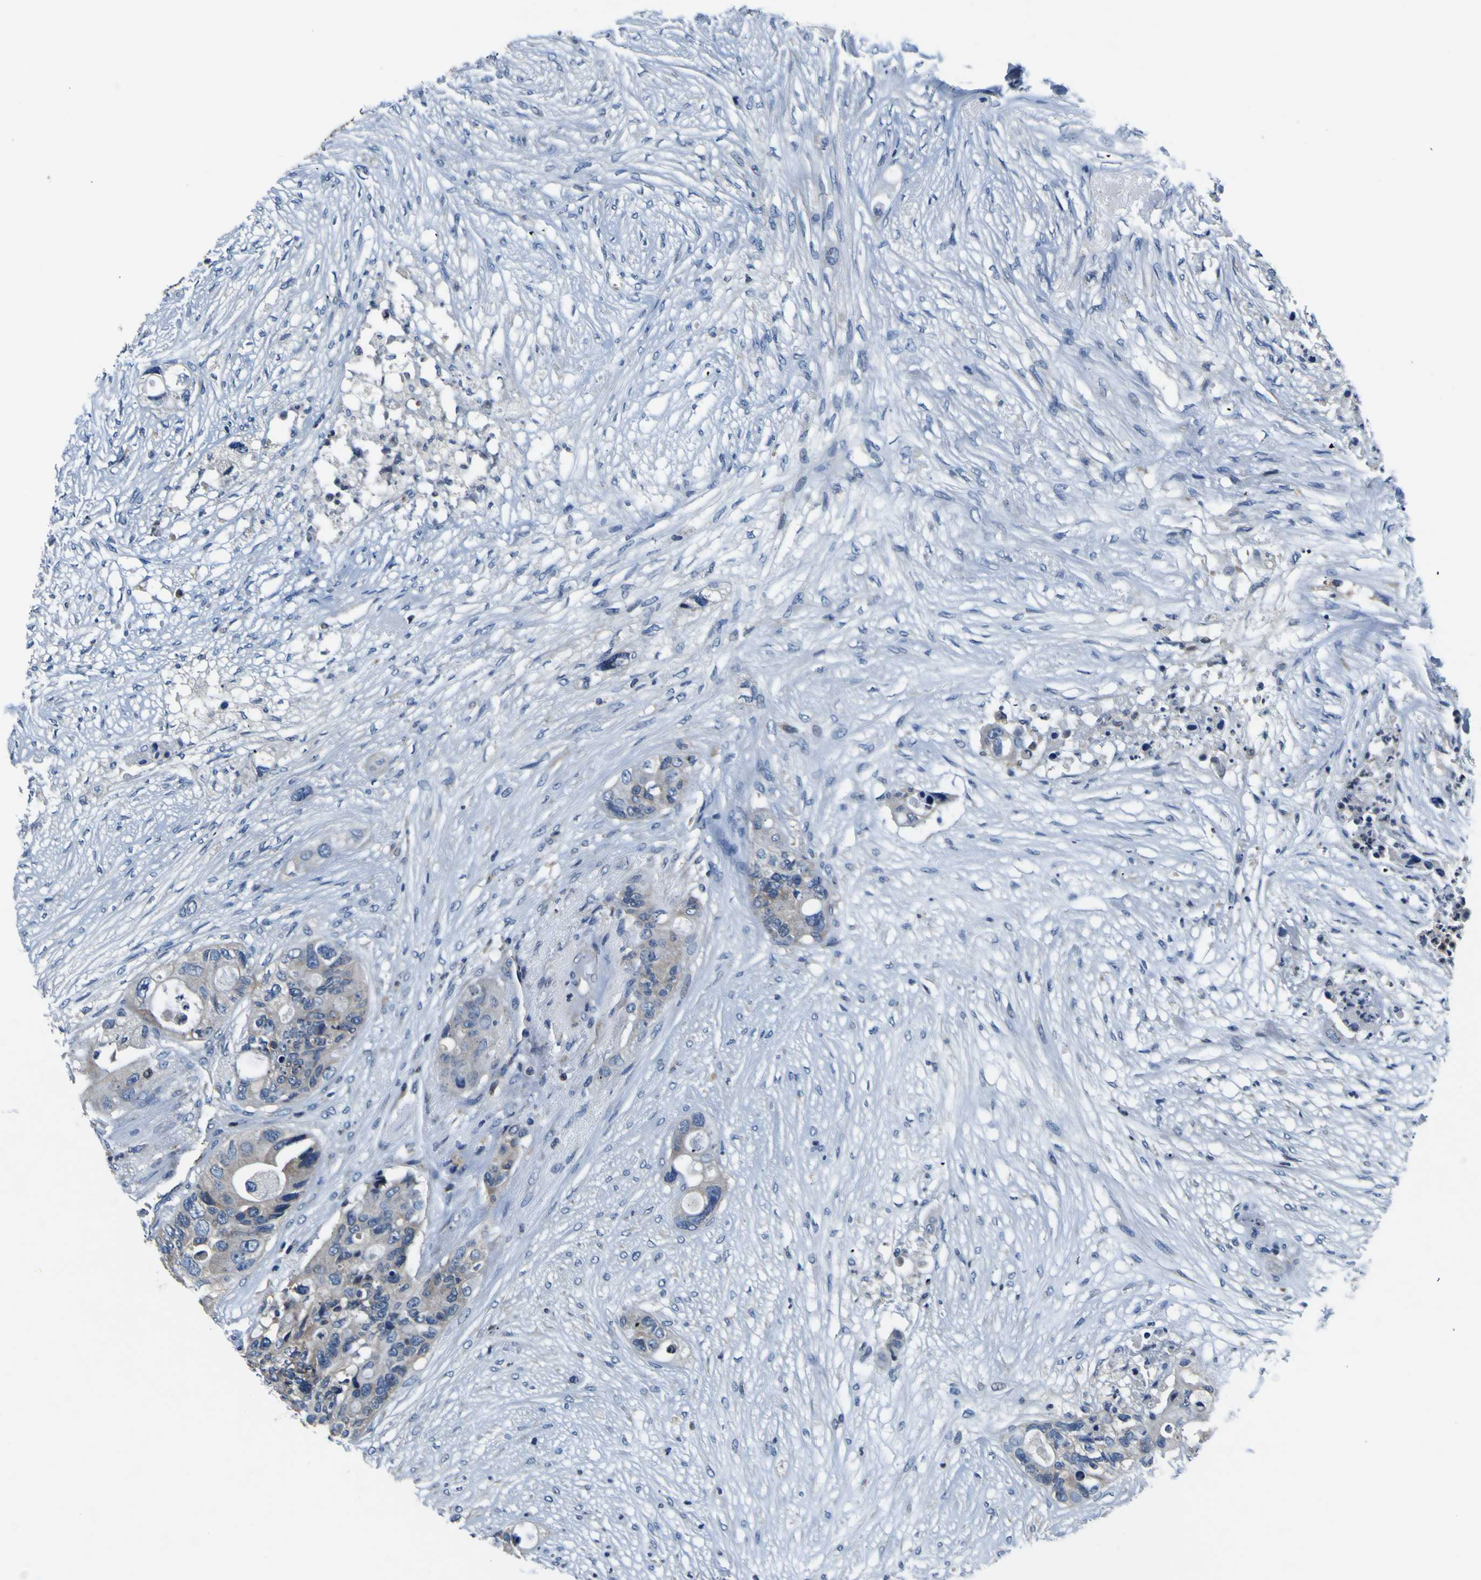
{"staining": {"intensity": "weak", "quantity": "25%-75%", "location": "cytoplasmic/membranous"}, "tissue": "colorectal cancer", "cell_type": "Tumor cells", "image_type": "cancer", "snomed": [{"axis": "morphology", "description": "Adenocarcinoma, NOS"}, {"axis": "topography", "description": "Colon"}], "caption": "Colorectal adenocarcinoma stained with a protein marker exhibits weak staining in tumor cells.", "gene": "EPHB4", "patient": {"sex": "female", "age": 57}}